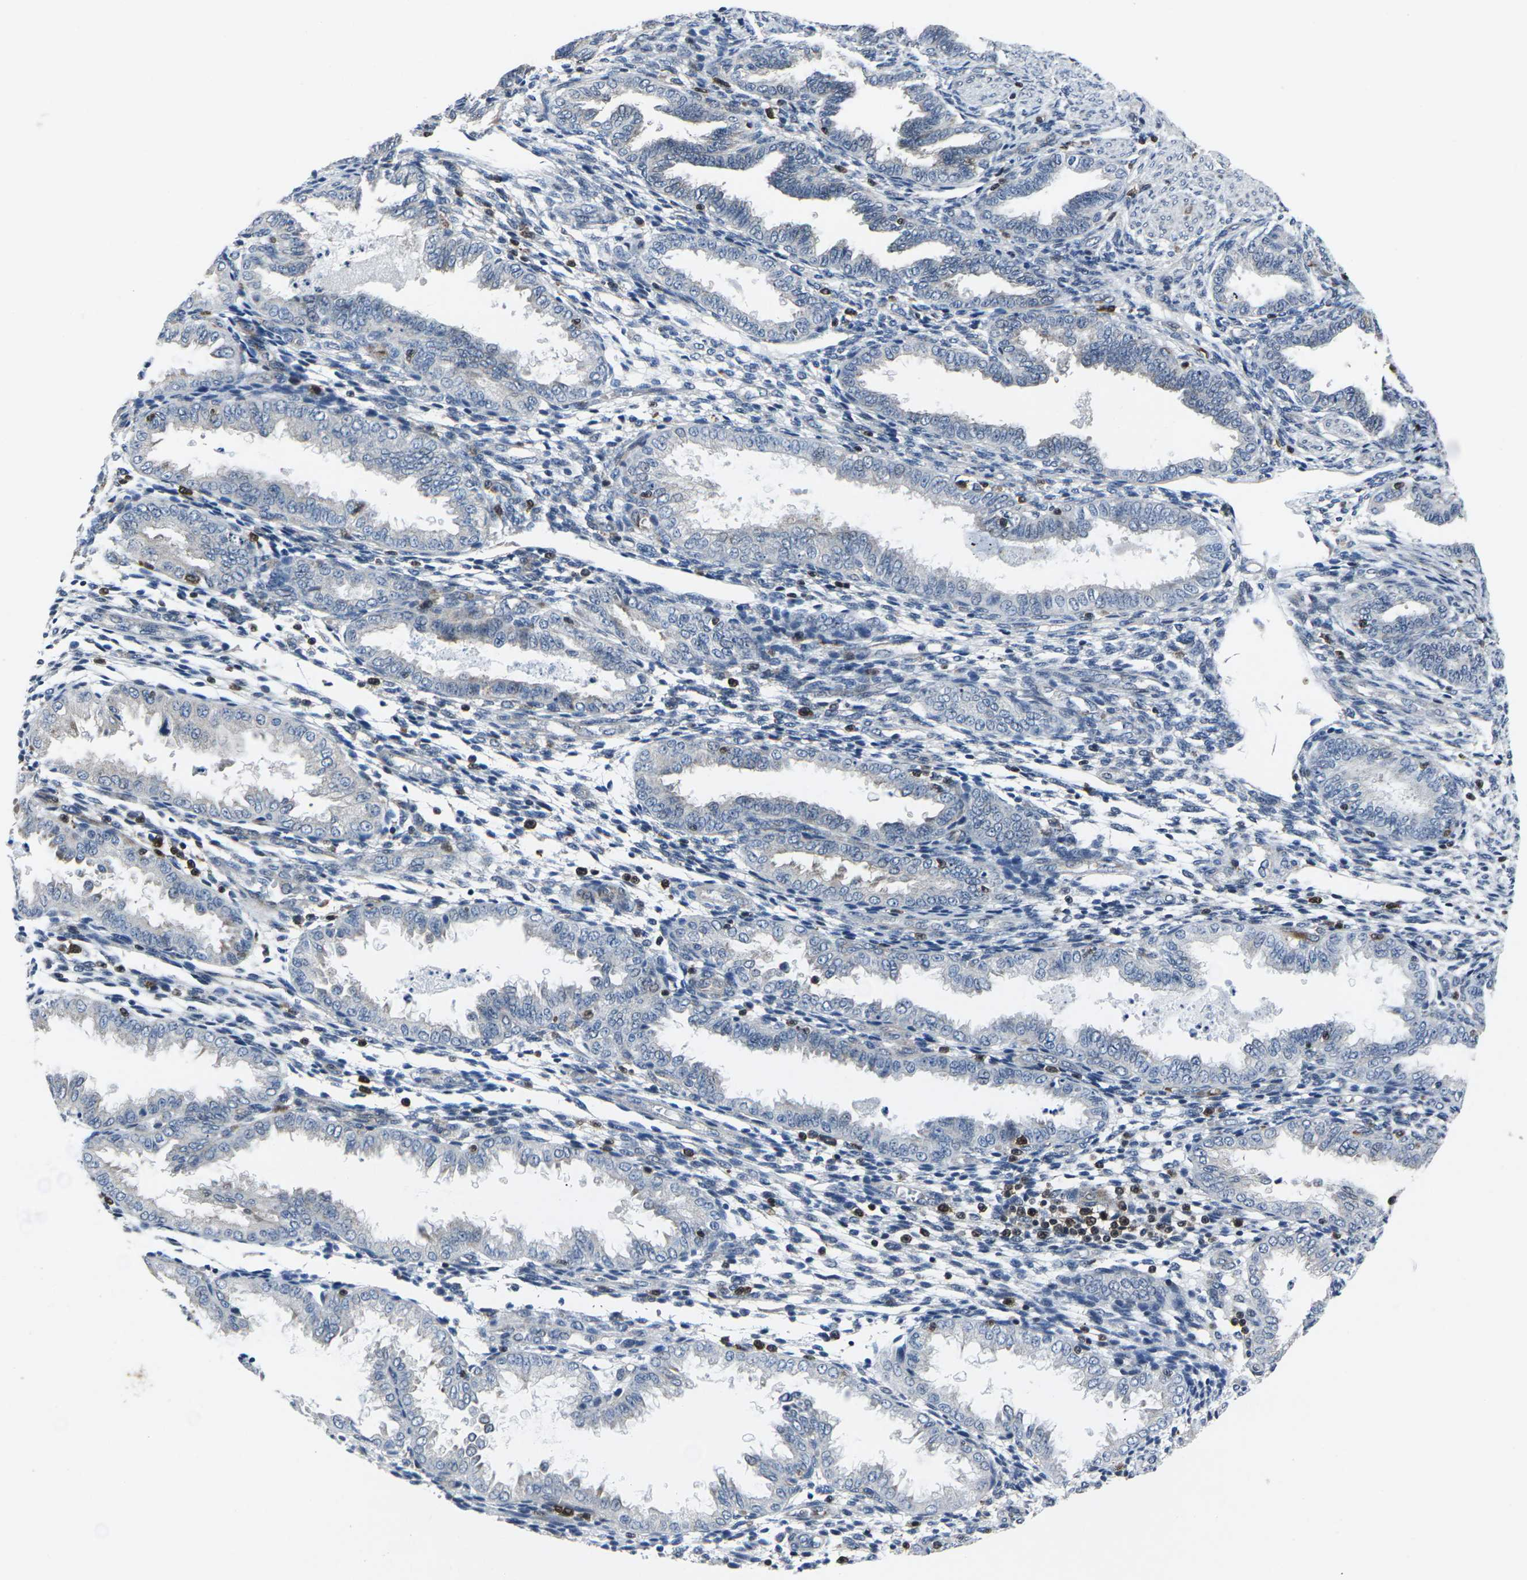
{"staining": {"intensity": "negative", "quantity": "none", "location": "none"}, "tissue": "endometrium", "cell_type": "Cells in endometrial stroma", "image_type": "normal", "snomed": [{"axis": "morphology", "description": "Normal tissue, NOS"}, {"axis": "topography", "description": "Endometrium"}], "caption": "A high-resolution photomicrograph shows immunohistochemistry (IHC) staining of benign endometrium, which displays no significant positivity in cells in endometrial stroma.", "gene": "STAT4", "patient": {"sex": "female", "age": 33}}